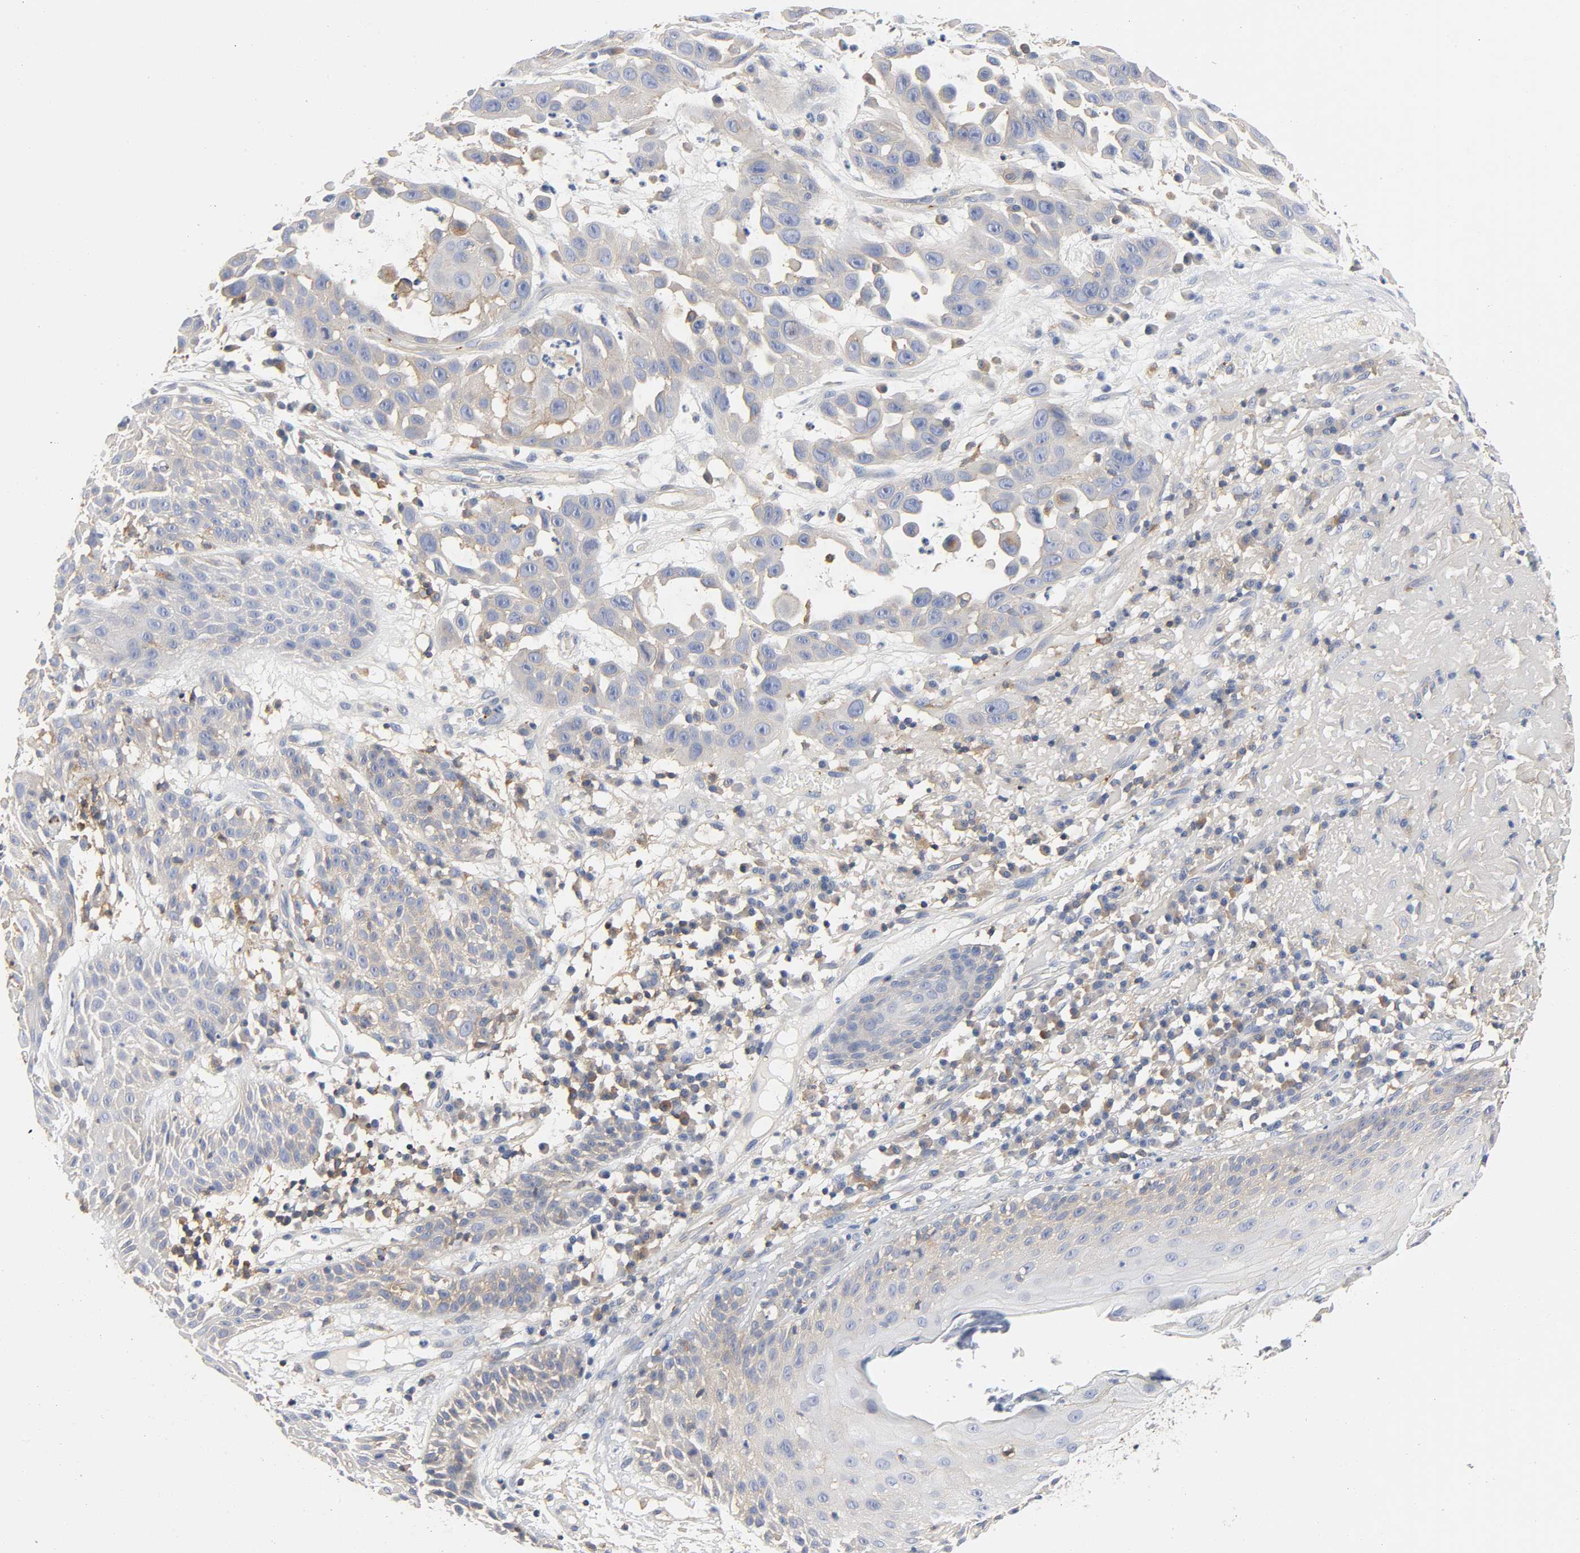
{"staining": {"intensity": "negative", "quantity": "none", "location": "none"}, "tissue": "skin cancer", "cell_type": "Tumor cells", "image_type": "cancer", "snomed": [{"axis": "morphology", "description": "Squamous cell carcinoma, NOS"}, {"axis": "topography", "description": "Skin"}], "caption": "High magnification brightfield microscopy of skin cancer (squamous cell carcinoma) stained with DAB (3,3'-diaminobenzidine) (brown) and counterstained with hematoxylin (blue): tumor cells show no significant positivity.", "gene": "SRC", "patient": {"sex": "male", "age": 81}}